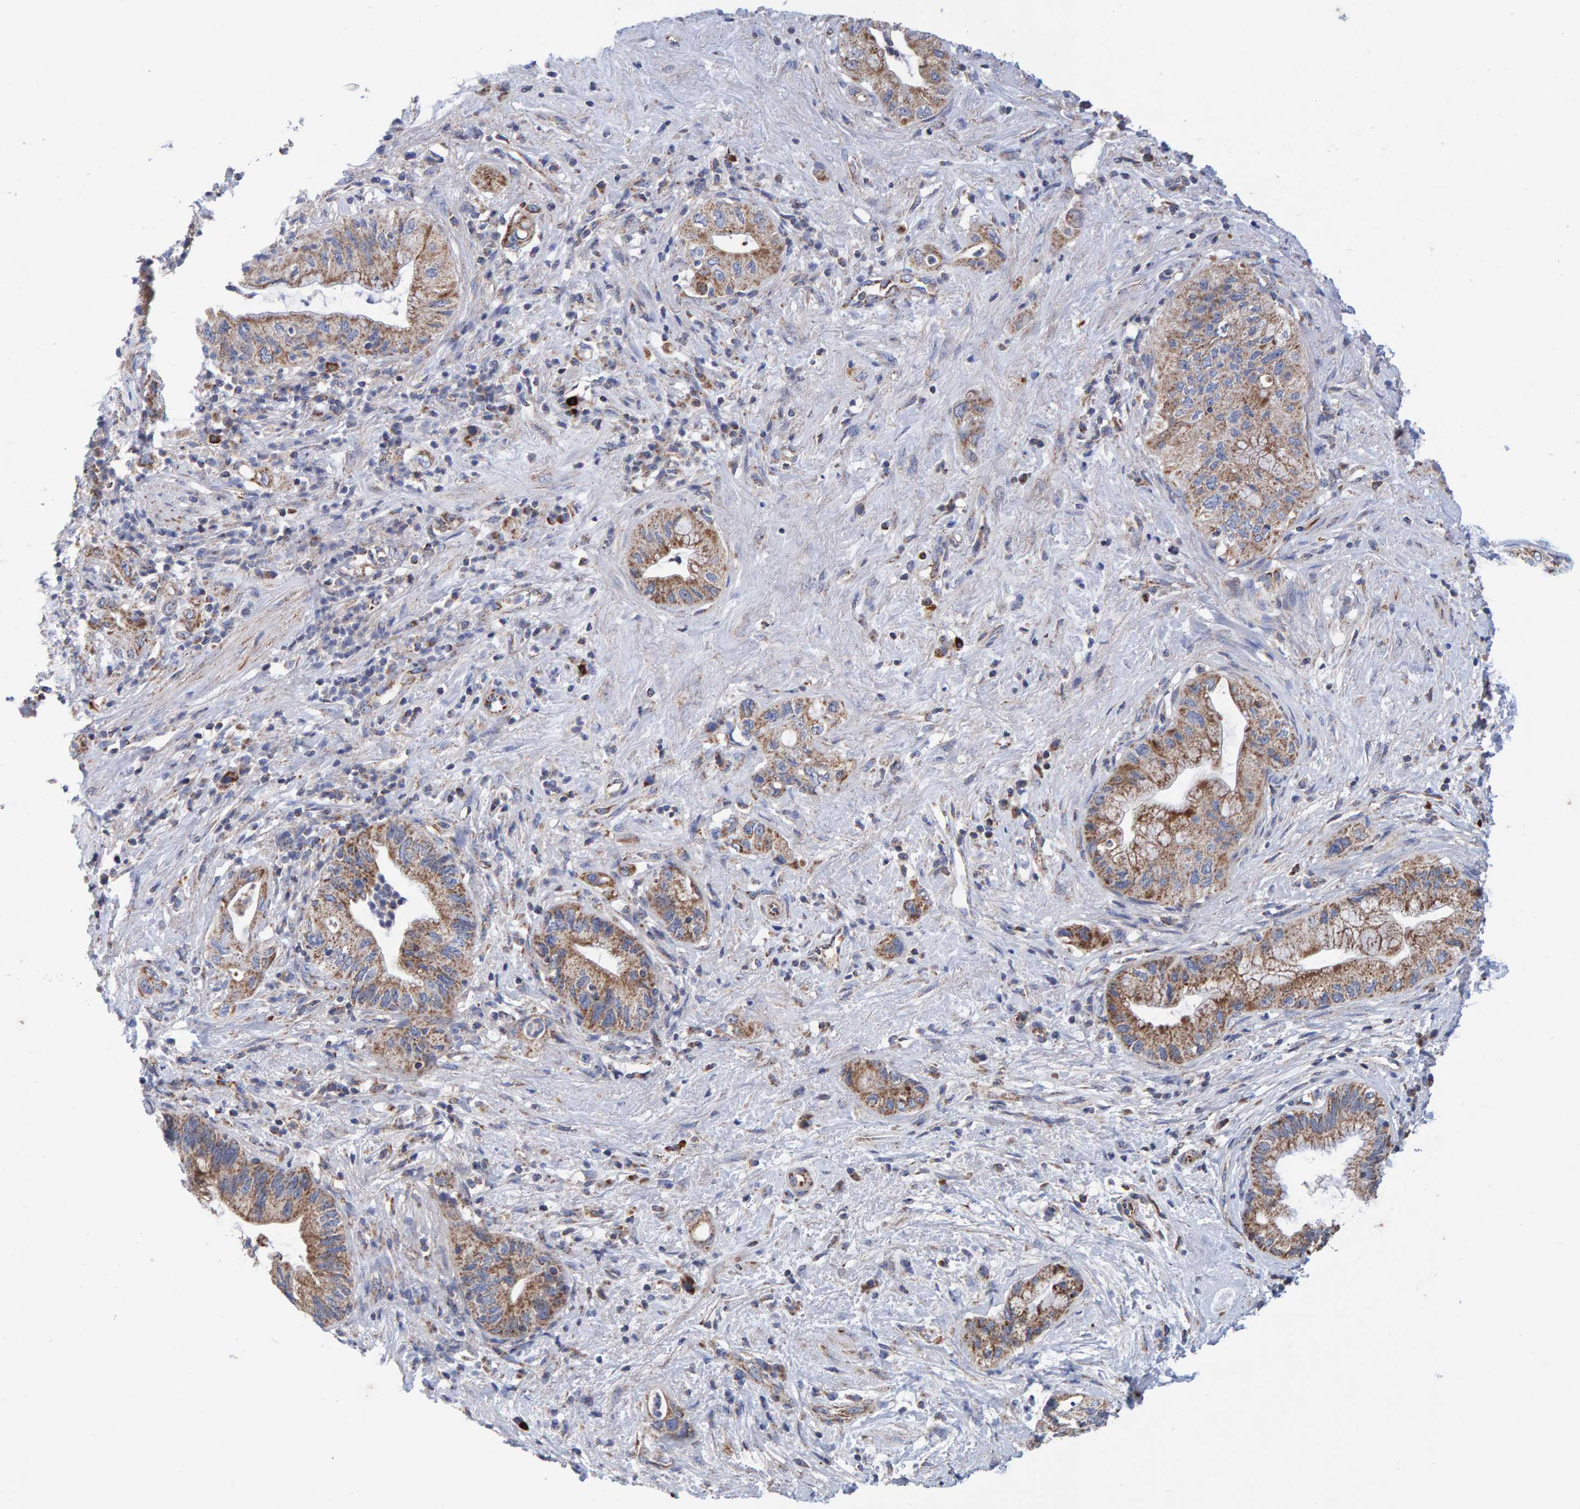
{"staining": {"intensity": "moderate", "quantity": ">75%", "location": "cytoplasmic/membranous"}, "tissue": "pancreatic cancer", "cell_type": "Tumor cells", "image_type": "cancer", "snomed": [{"axis": "morphology", "description": "Adenocarcinoma, NOS"}, {"axis": "topography", "description": "Pancreas"}], "caption": "The image exhibits immunohistochemical staining of pancreatic cancer (adenocarcinoma). There is moderate cytoplasmic/membranous positivity is present in about >75% of tumor cells.", "gene": "EFR3A", "patient": {"sex": "female", "age": 73}}